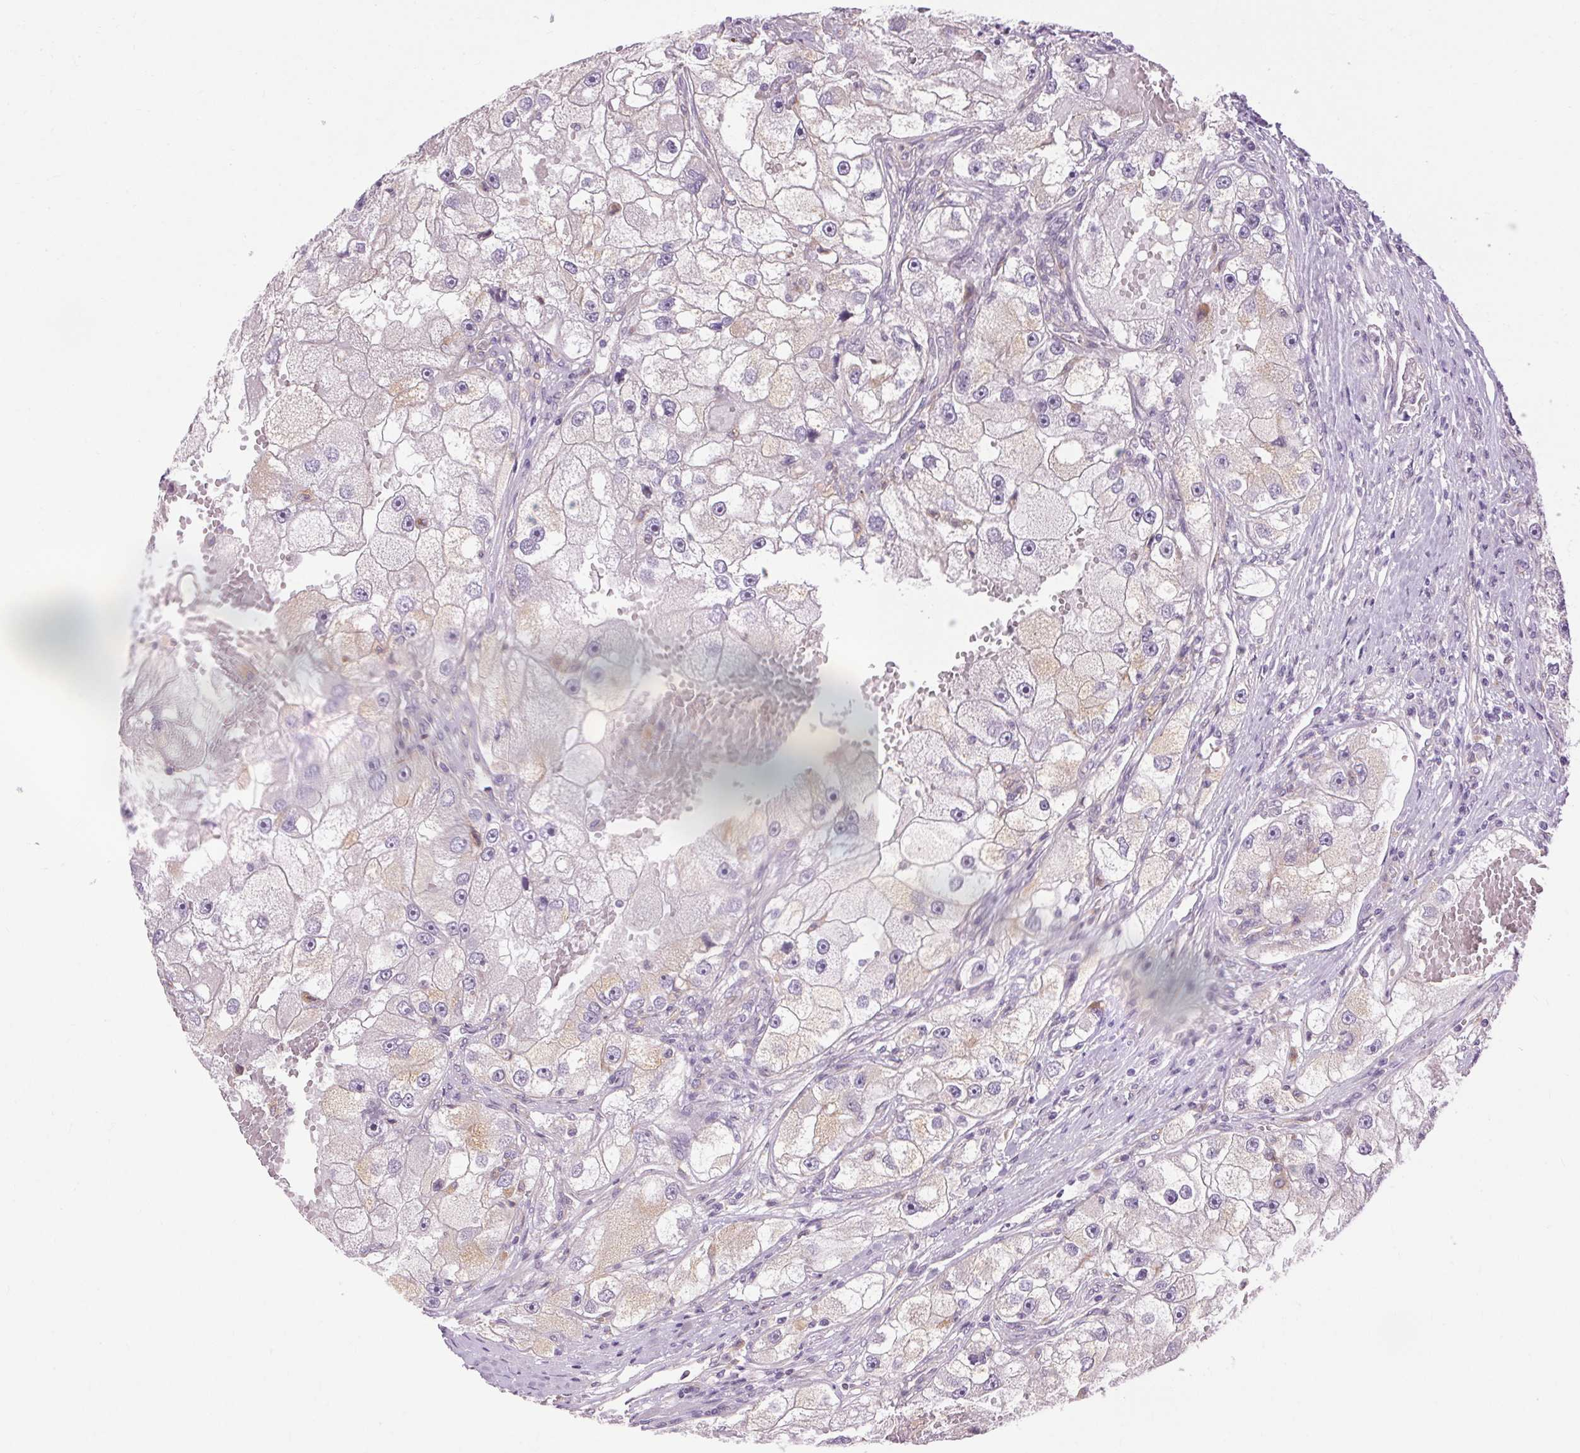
{"staining": {"intensity": "weak", "quantity": "<25%", "location": "cytoplasmic/membranous"}, "tissue": "renal cancer", "cell_type": "Tumor cells", "image_type": "cancer", "snomed": [{"axis": "morphology", "description": "Adenocarcinoma, NOS"}, {"axis": "topography", "description": "Kidney"}], "caption": "Image shows no protein staining in tumor cells of renal cancer (adenocarcinoma) tissue.", "gene": "TM6SF1", "patient": {"sex": "male", "age": 63}}